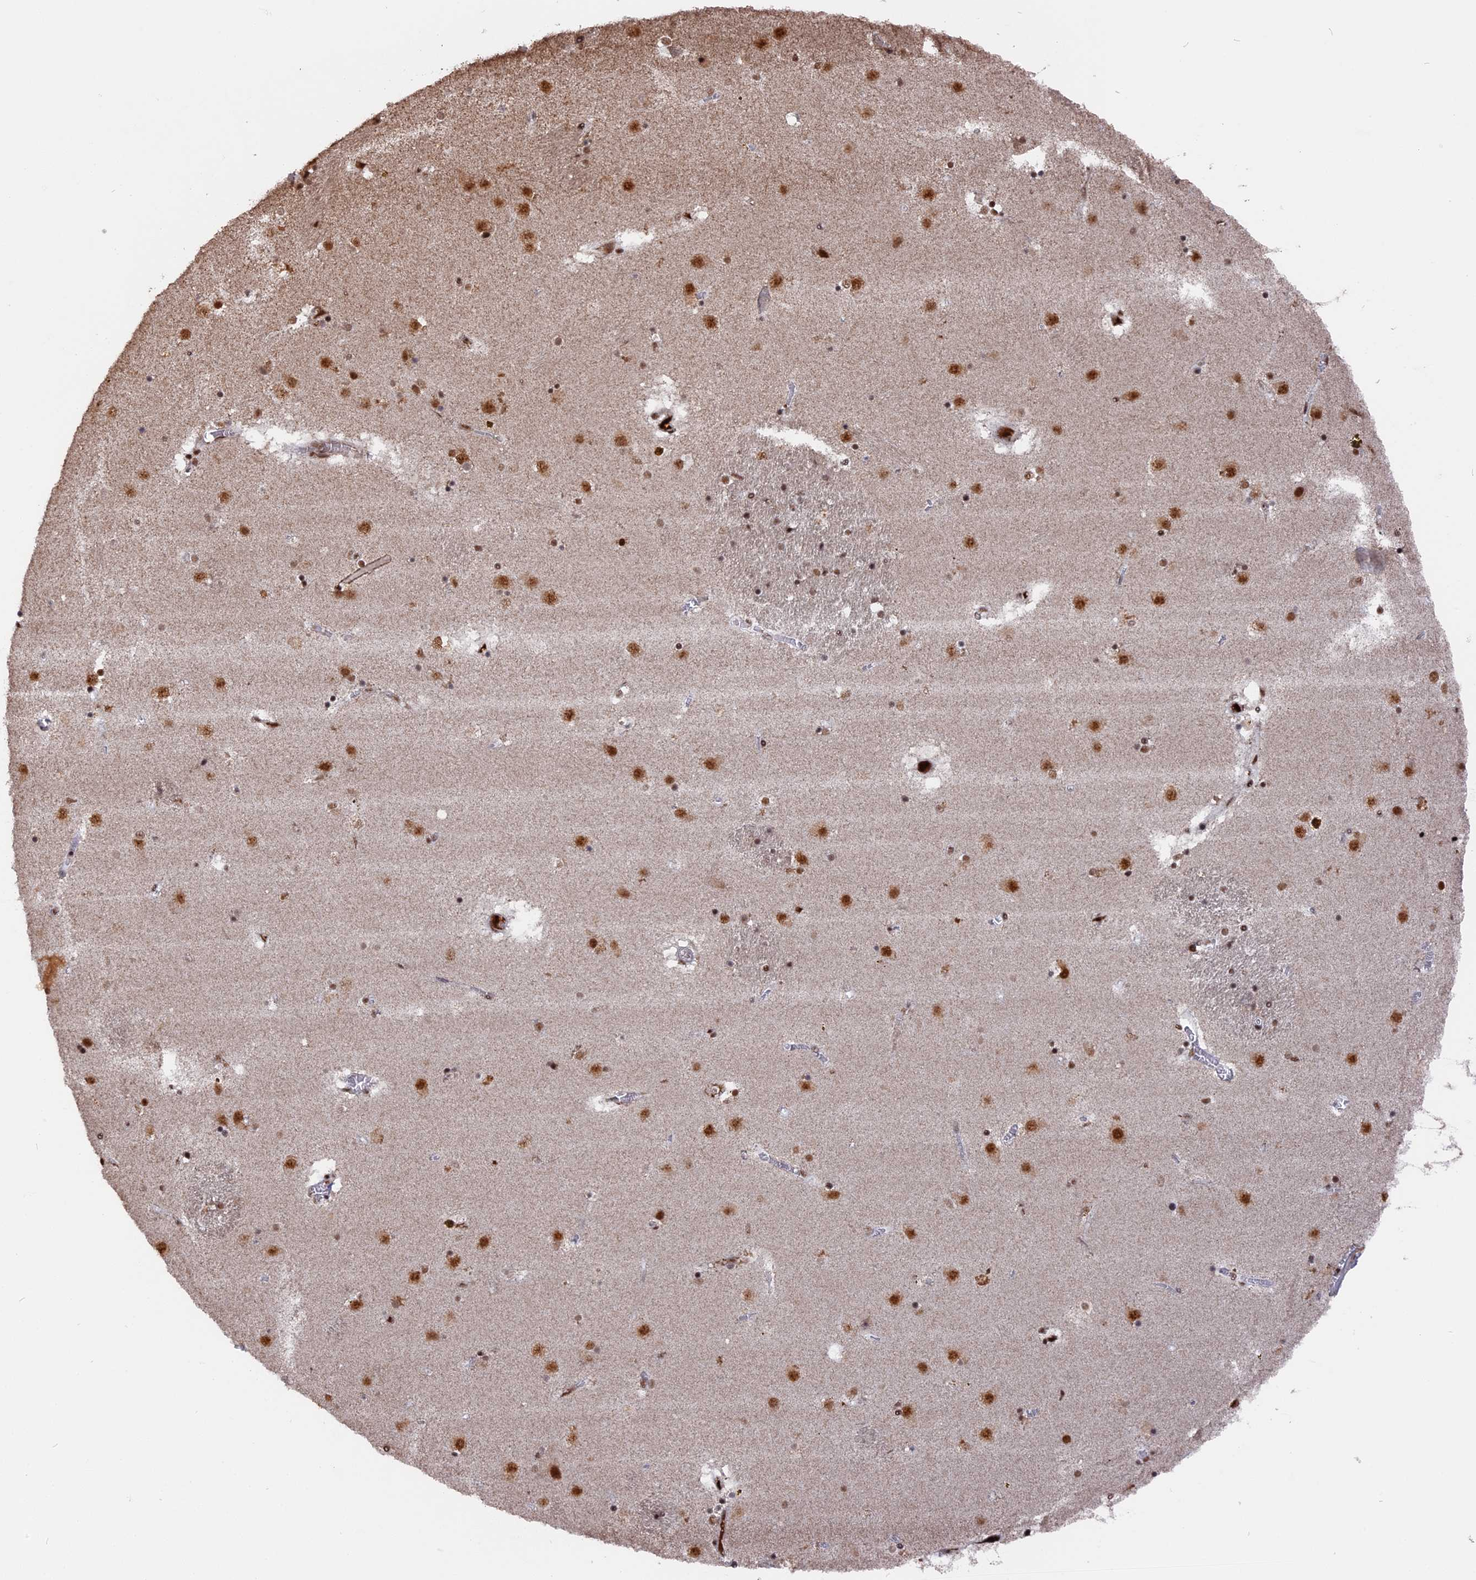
{"staining": {"intensity": "moderate", "quantity": "25%-75%", "location": "nuclear"}, "tissue": "caudate", "cell_type": "Glial cells", "image_type": "normal", "snomed": [{"axis": "morphology", "description": "Normal tissue, NOS"}, {"axis": "topography", "description": "Lateral ventricle wall"}], "caption": "Immunohistochemistry (IHC) of benign caudate reveals medium levels of moderate nuclear expression in approximately 25%-75% of glial cells.", "gene": "SF3A2", "patient": {"sex": "male", "age": 70}}